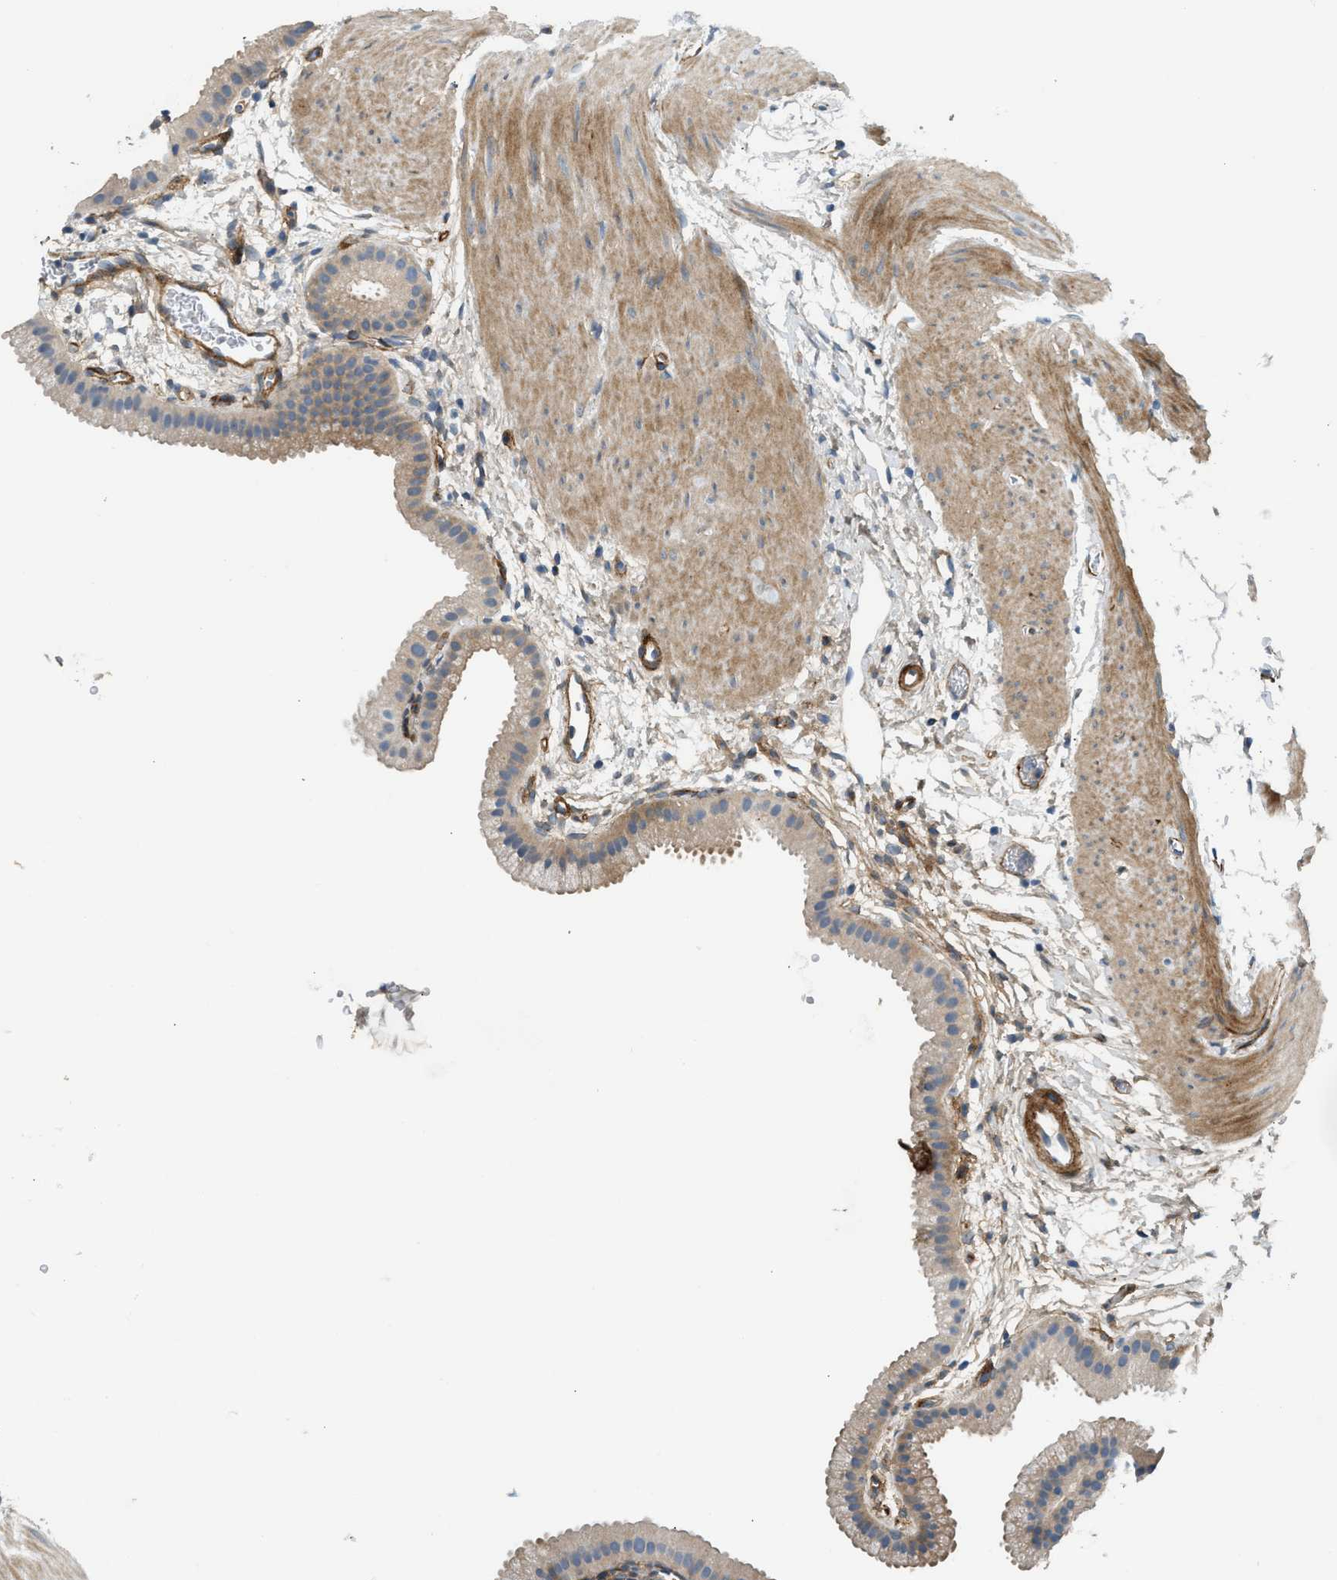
{"staining": {"intensity": "moderate", "quantity": "25%-75%", "location": "cytoplasmic/membranous"}, "tissue": "gallbladder", "cell_type": "Glandular cells", "image_type": "normal", "snomed": [{"axis": "morphology", "description": "Normal tissue, NOS"}, {"axis": "topography", "description": "Gallbladder"}], "caption": "Moderate cytoplasmic/membranous positivity is identified in about 25%-75% of glandular cells in unremarkable gallbladder. The protein of interest is stained brown, and the nuclei are stained in blue (DAB (3,3'-diaminobenzidine) IHC with brightfield microscopy, high magnification).", "gene": "EDNRA", "patient": {"sex": "female", "age": 64}}